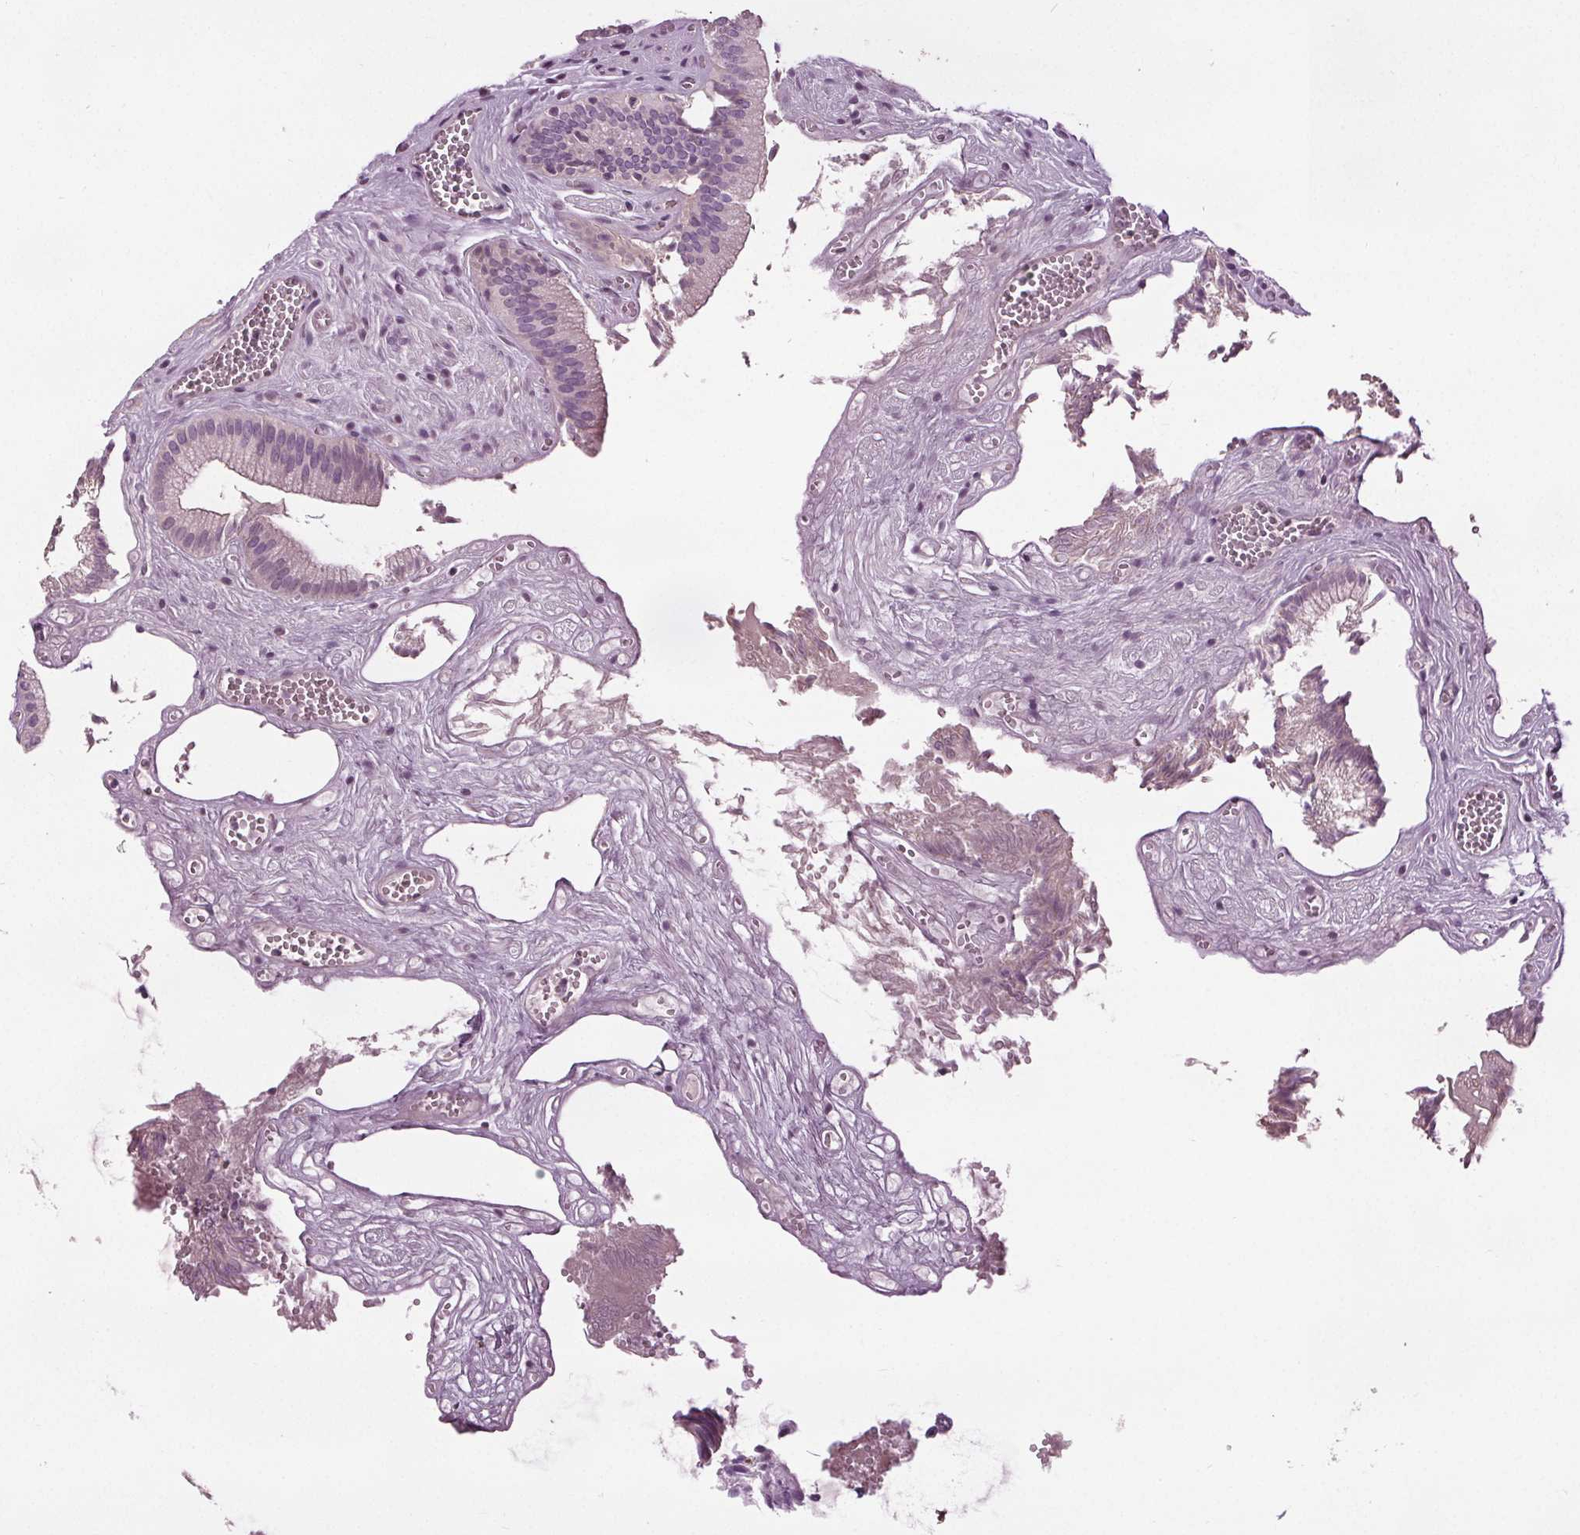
{"staining": {"intensity": "negative", "quantity": "none", "location": "none"}, "tissue": "gallbladder", "cell_type": "Glandular cells", "image_type": "normal", "snomed": [{"axis": "morphology", "description": "Normal tissue, NOS"}, {"axis": "topography", "description": "Gallbladder"}, {"axis": "topography", "description": "Peripheral nerve tissue"}], "caption": "Immunohistochemical staining of normal gallbladder displays no significant expression in glandular cells.", "gene": "RASA1", "patient": {"sex": "male", "age": 17}}